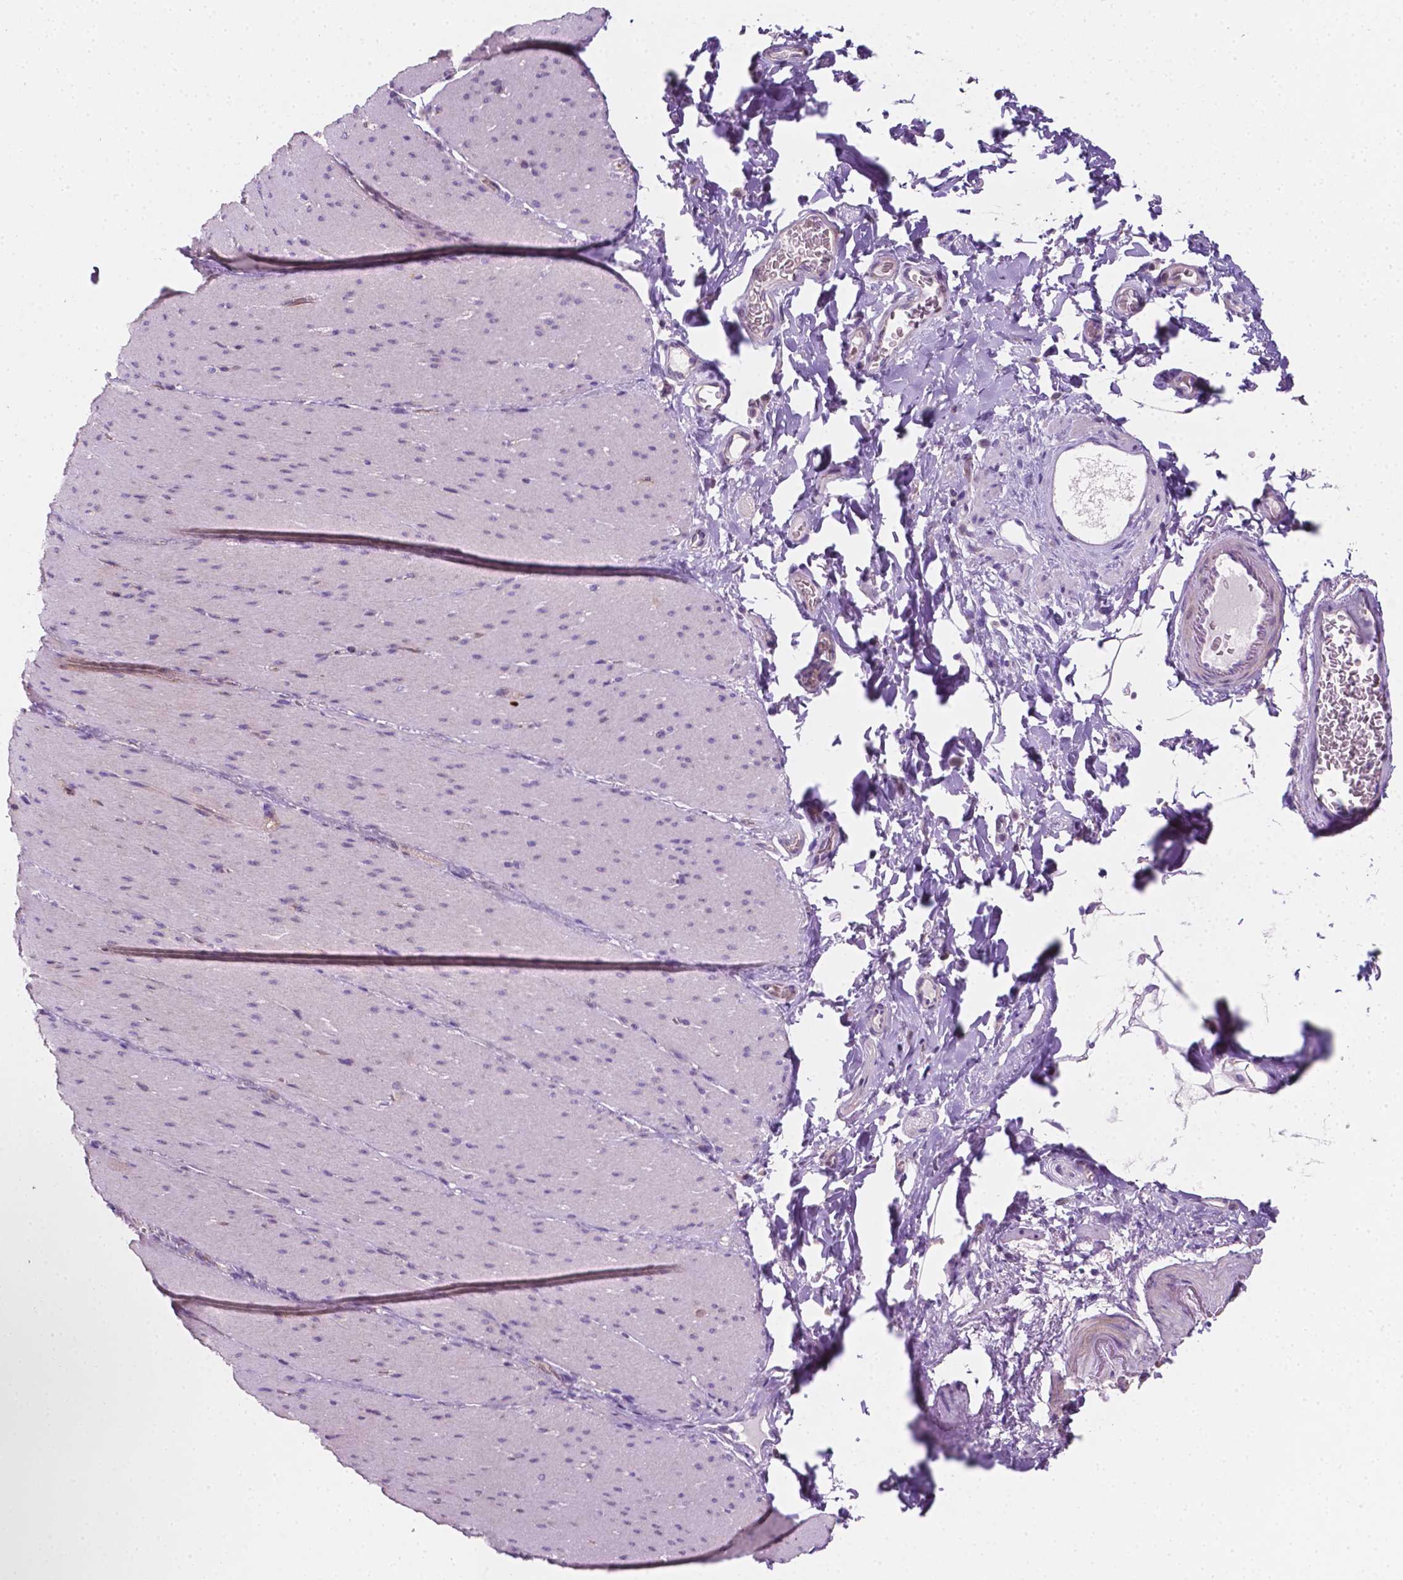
{"staining": {"intensity": "negative", "quantity": "none", "location": "none"}, "tissue": "smooth muscle", "cell_type": "Smooth muscle cells", "image_type": "normal", "snomed": [{"axis": "morphology", "description": "Normal tissue, NOS"}, {"axis": "topography", "description": "Smooth muscle"}, {"axis": "topography", "description": "Colon"}], "caption": "DAB immunohistochemical staining of normal smooth muscle reveals no significant positivity in smooth muscle cells. (DAB (3,3'-diaminobenzidine) immunohistochemistry with hematoxylin counter stain).", "gene": "EGFR", "patient": {"sex": "male", "age": 73}}